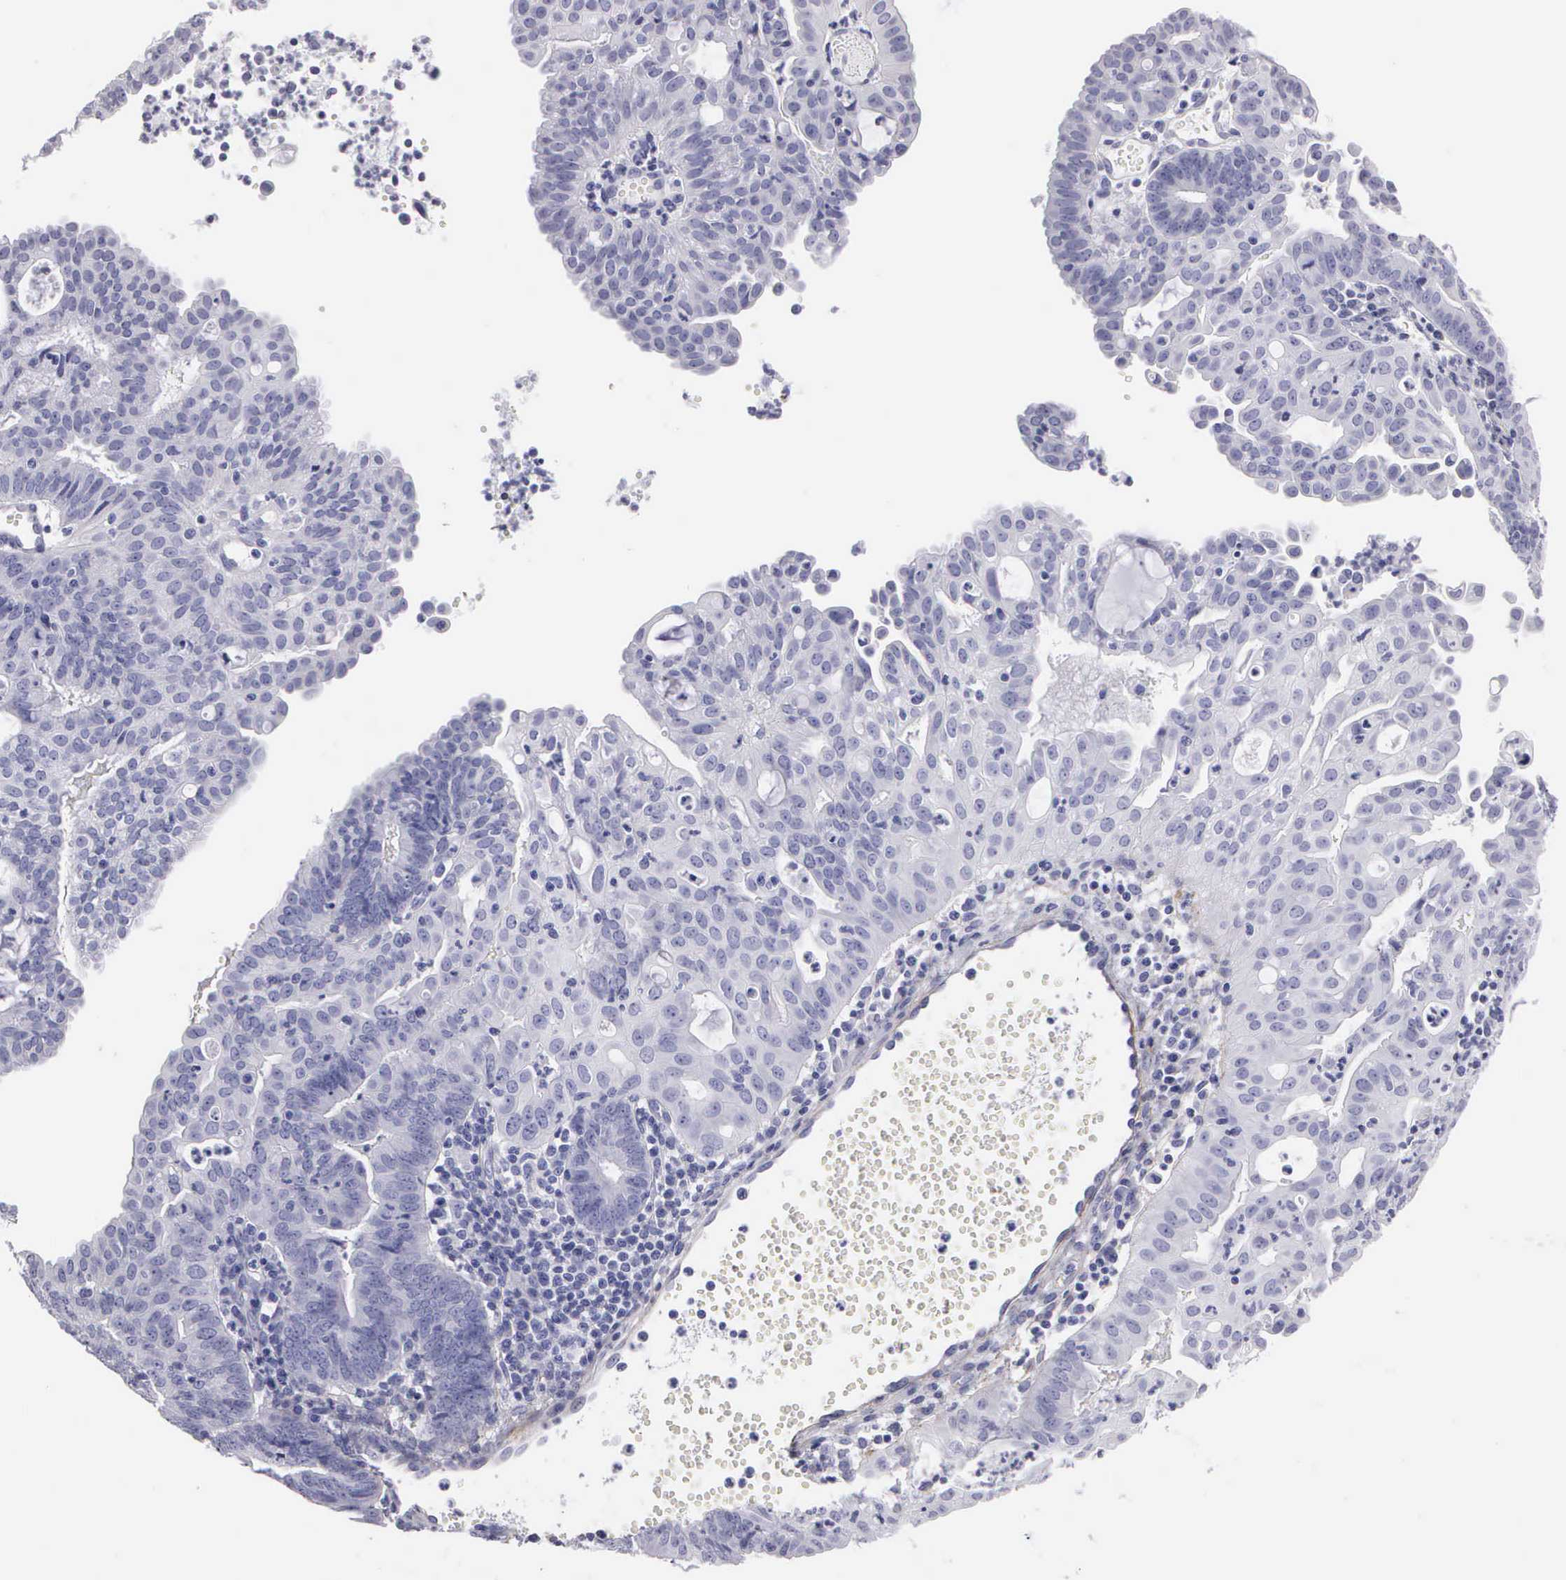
{"staining": {"intensity": "negative", "quantity": "none", "location": "none"}, "tissue": "endometrial cancer", "cell_type": "Tumor cells", "image_type": "cancer", "snomed": [{"axis": "morphology", "description": "Adenocarcinoma, NOS"}, {"axis": "topography", "description": "Endometrium"}], "caption": "IHC photomicrograph of human adenocarcinoma (endometrial) stained for a protein (brown), which displays no expression in tumor cells. Brightfield microscopy of immunohistochemistry (IHC) stained with DAB (brown) and hematoxylin (blue), captured at high magnification.", "gene": "FBLN5", "patient": {"sex": "female", "age": 60}}